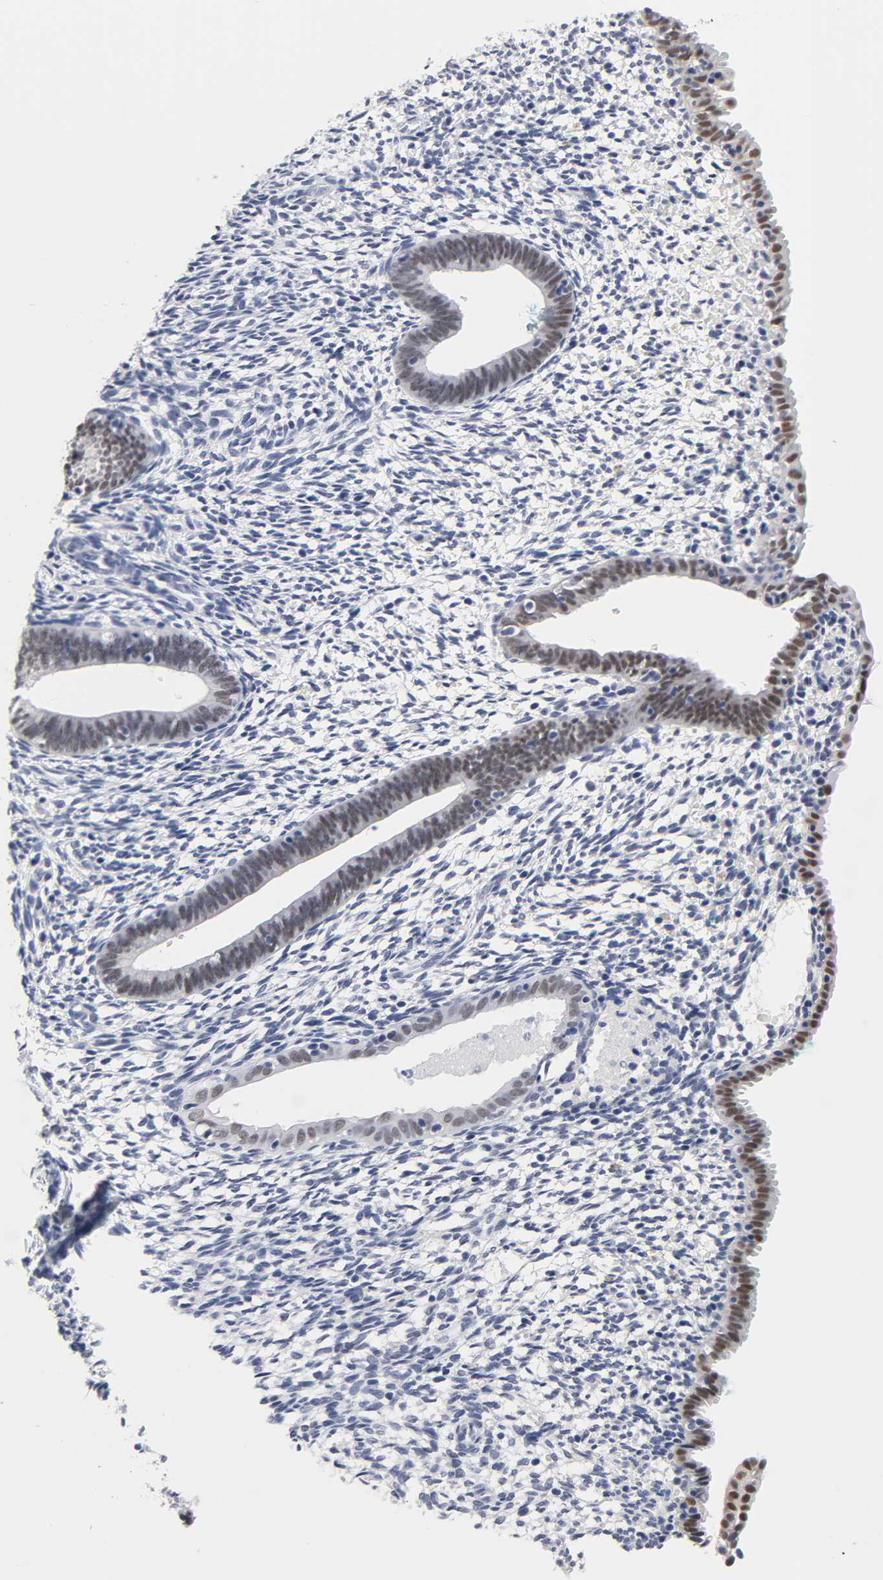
{"staining": {"intensity": "negative", "quantity": "none", "location": "none"}, "tissue": "endometrium", "cell_type": "Cells in endometrial stroma", "image_type": "normal", "snomed": [{"axis": "morphology", "description": "Normal tissue, NOS"}, {"axis": "morphology", "description": "Atrophy, NOS"}, {"axis": "topography", "description": "Uterus"}, {"axis": "topography", "description": "Endometrium"}], "caption": "Endometrium stained for a protein using immunohistochemistry exhibits no positivity cells in endometrial stroma.", "gene": "GRHL2", "patient": {"sex": "female", "age": 68}}